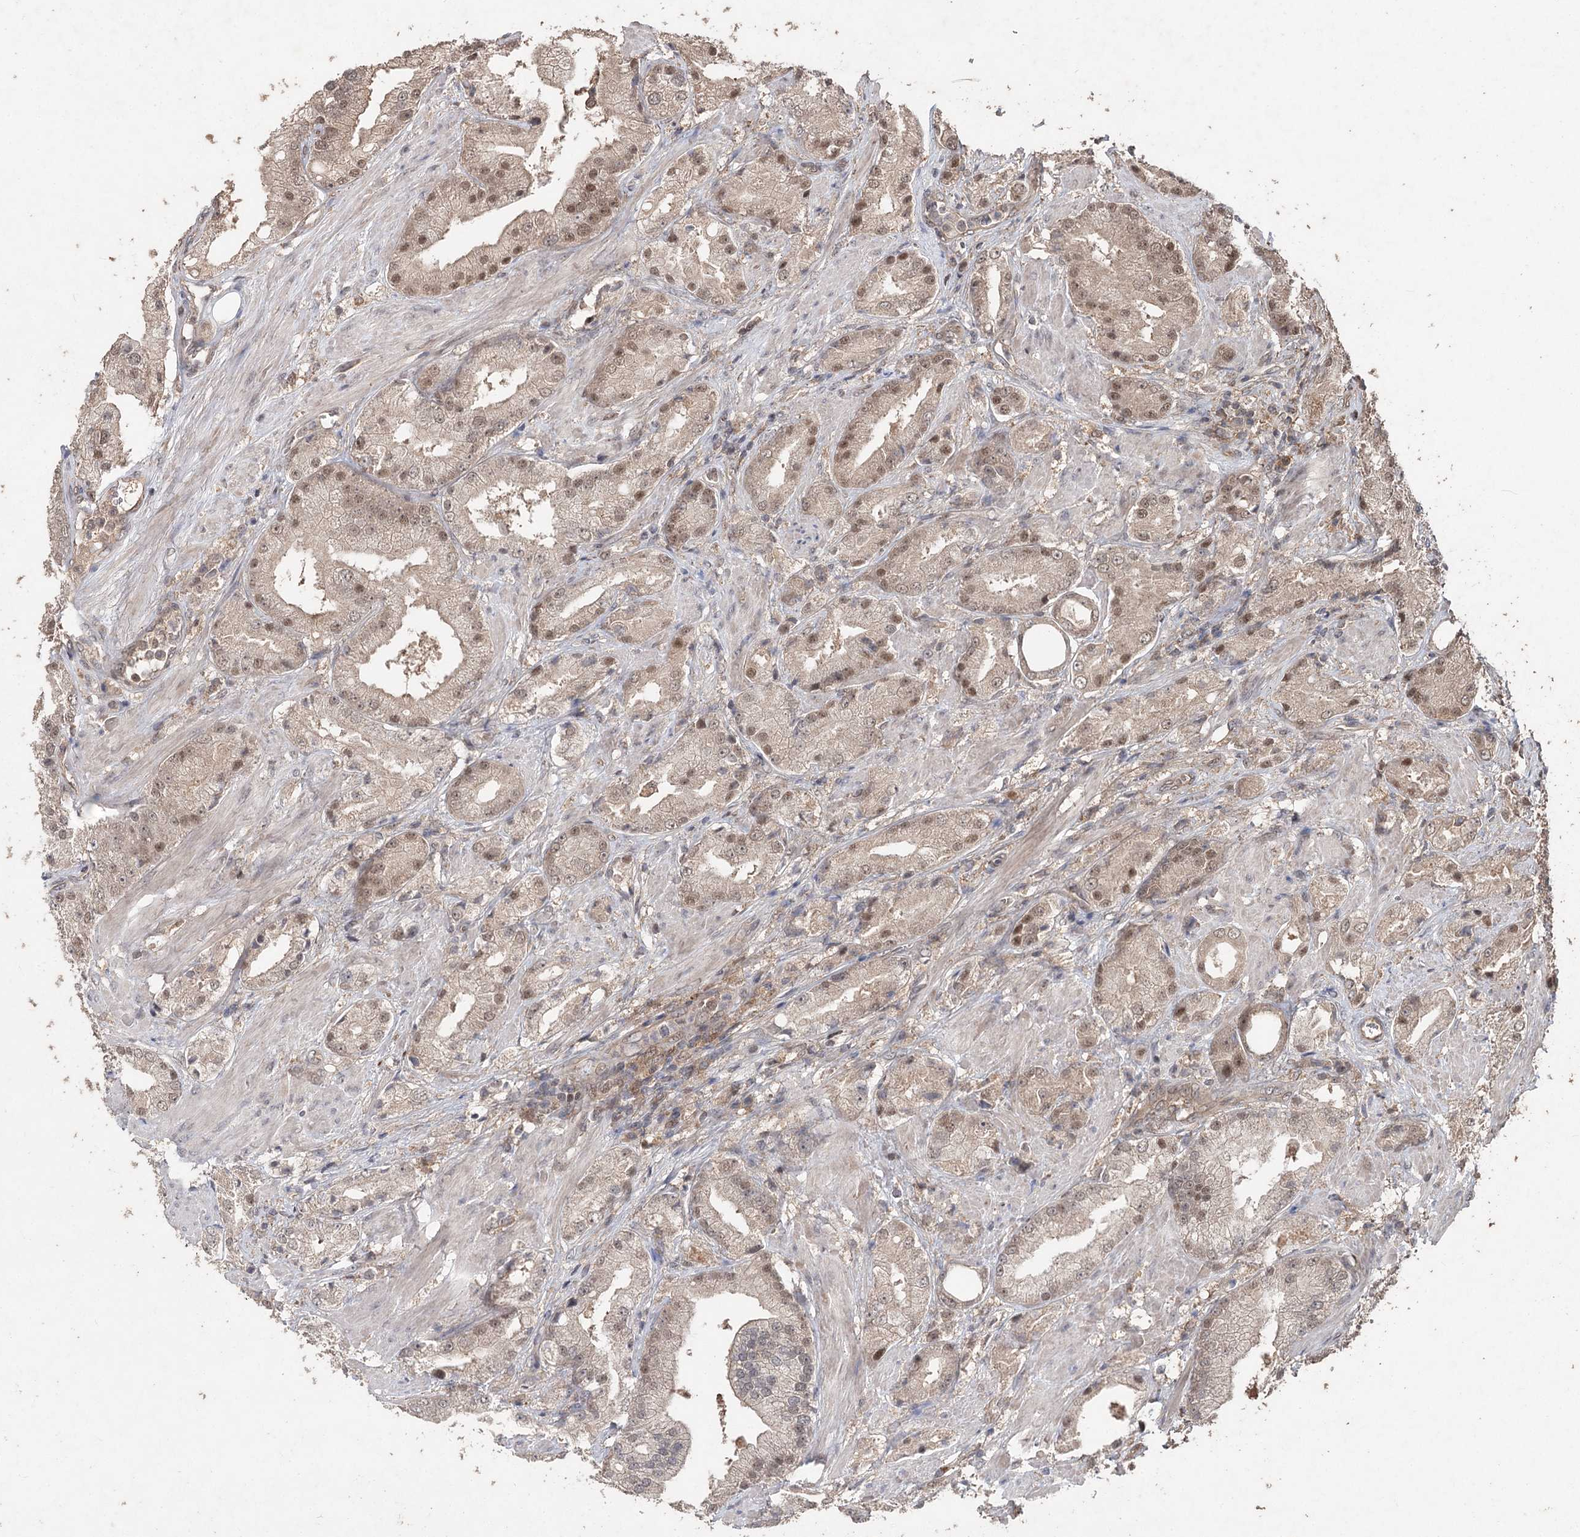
{"staining": {"intensity": "moderate", "quantity": "25%-75%", "location": "nuclear"}, "tissue": "prostate cancer", "cell_type": "Tumor cells", "image_type": "cancer", "snomed": [{"axis": "morphology", "description": "Adenocarcinoma, Low grade"}, {"axis": "topography", "description": "Prostate"}], "caption": "Moderate nuclear protein staining is identified in approximately 25%-75% of tumor cells in prostate cancer (adenocarcinoma (low-grade)).", "gene": "FBXO7", "patient": {"sex": "male", "age": 67}}